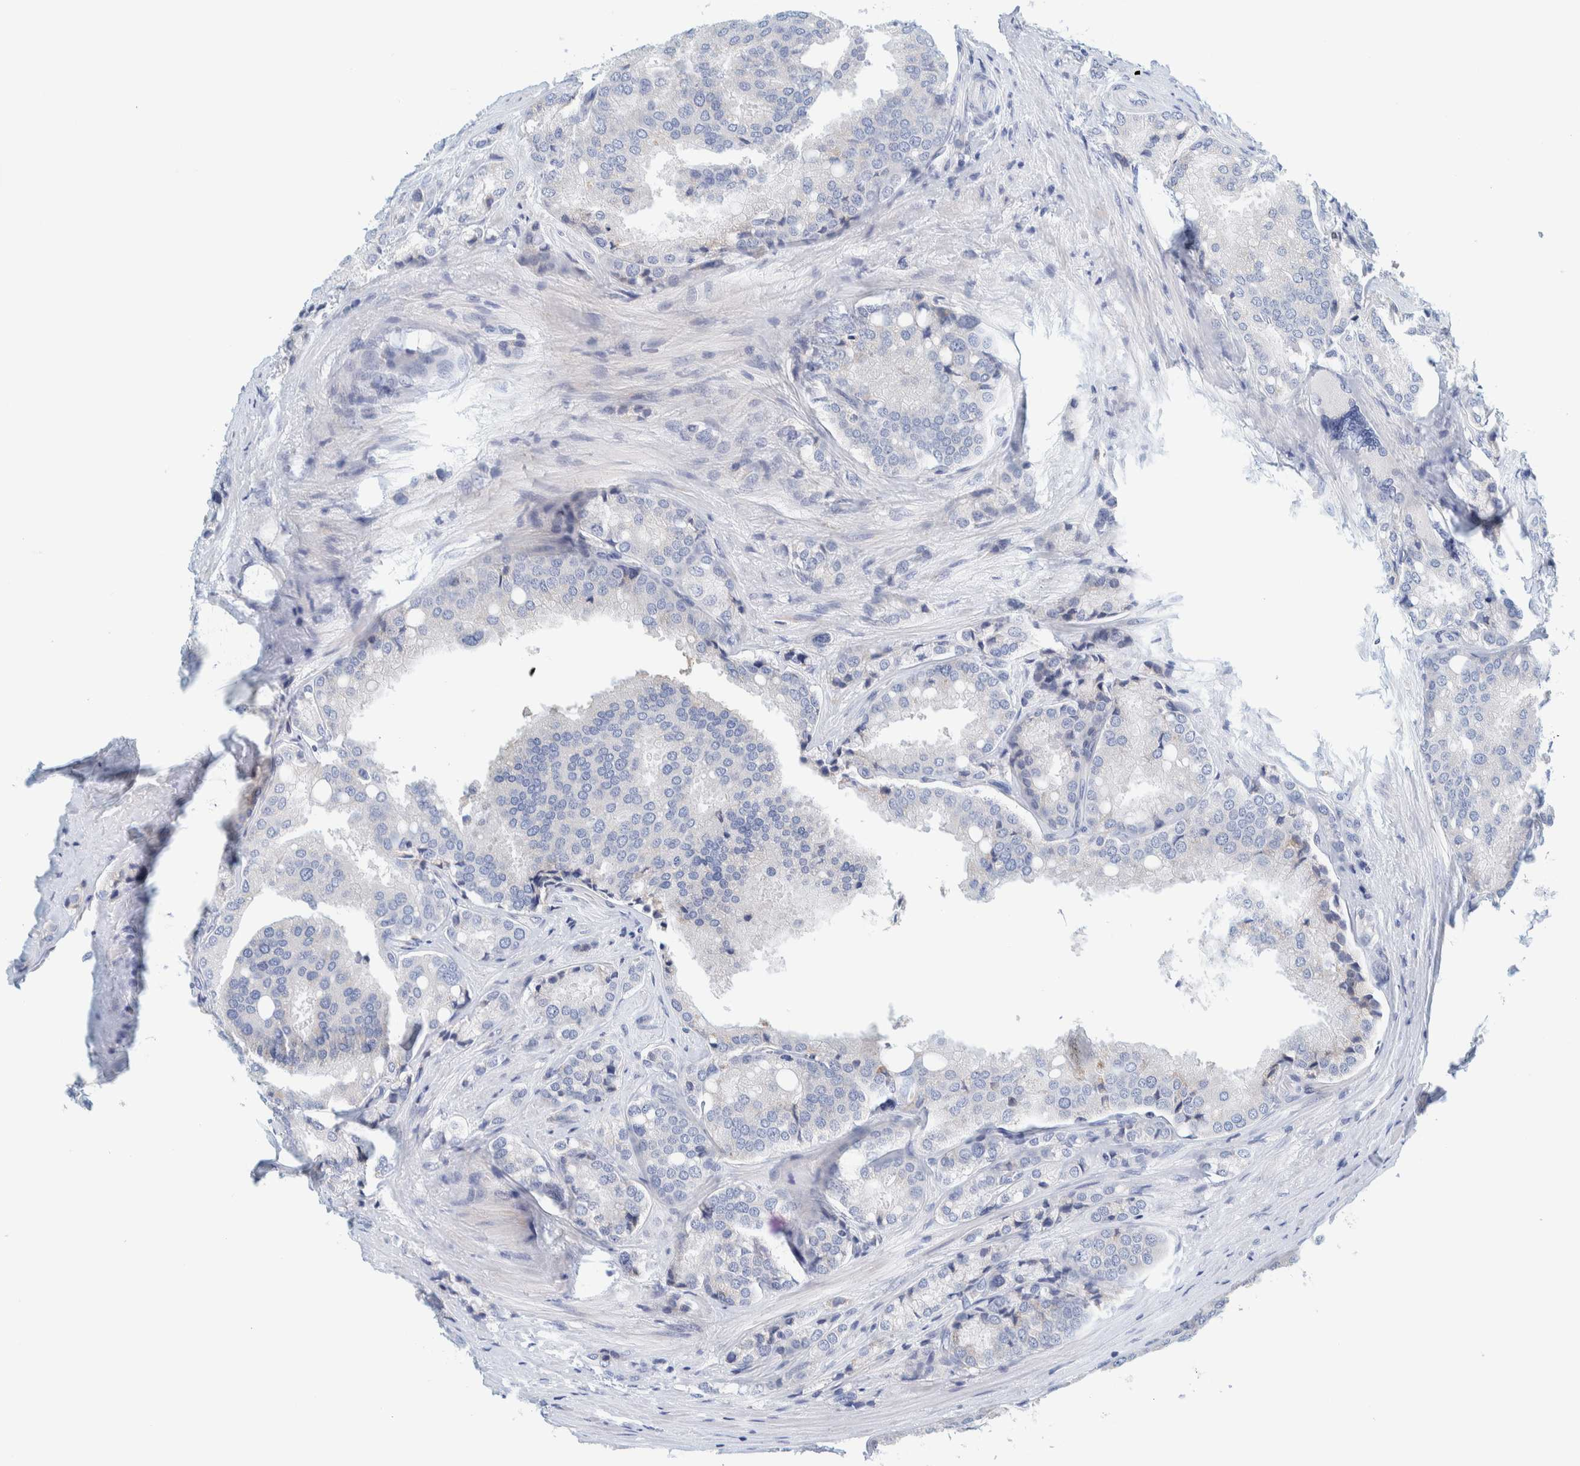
{"staining": {"intensity": "negative", "quantity": "none", "location": "none"}, "tissue": "prostate cancer", "cell_type": "Tumor cells", "image_type": "cancer", "snomed": [{"axis": "morphology", "description": "Adenocarcinoma, High grade"}, {"axis": "topography", "description": "Prostate"}], "caption": "High-grade adenocarcinoma (prostate) was stained to show a protein in brown. There is no significant positivity in tumor cells.", "gene": "MOG", "patient": {"sex": "male", "age": 50}}